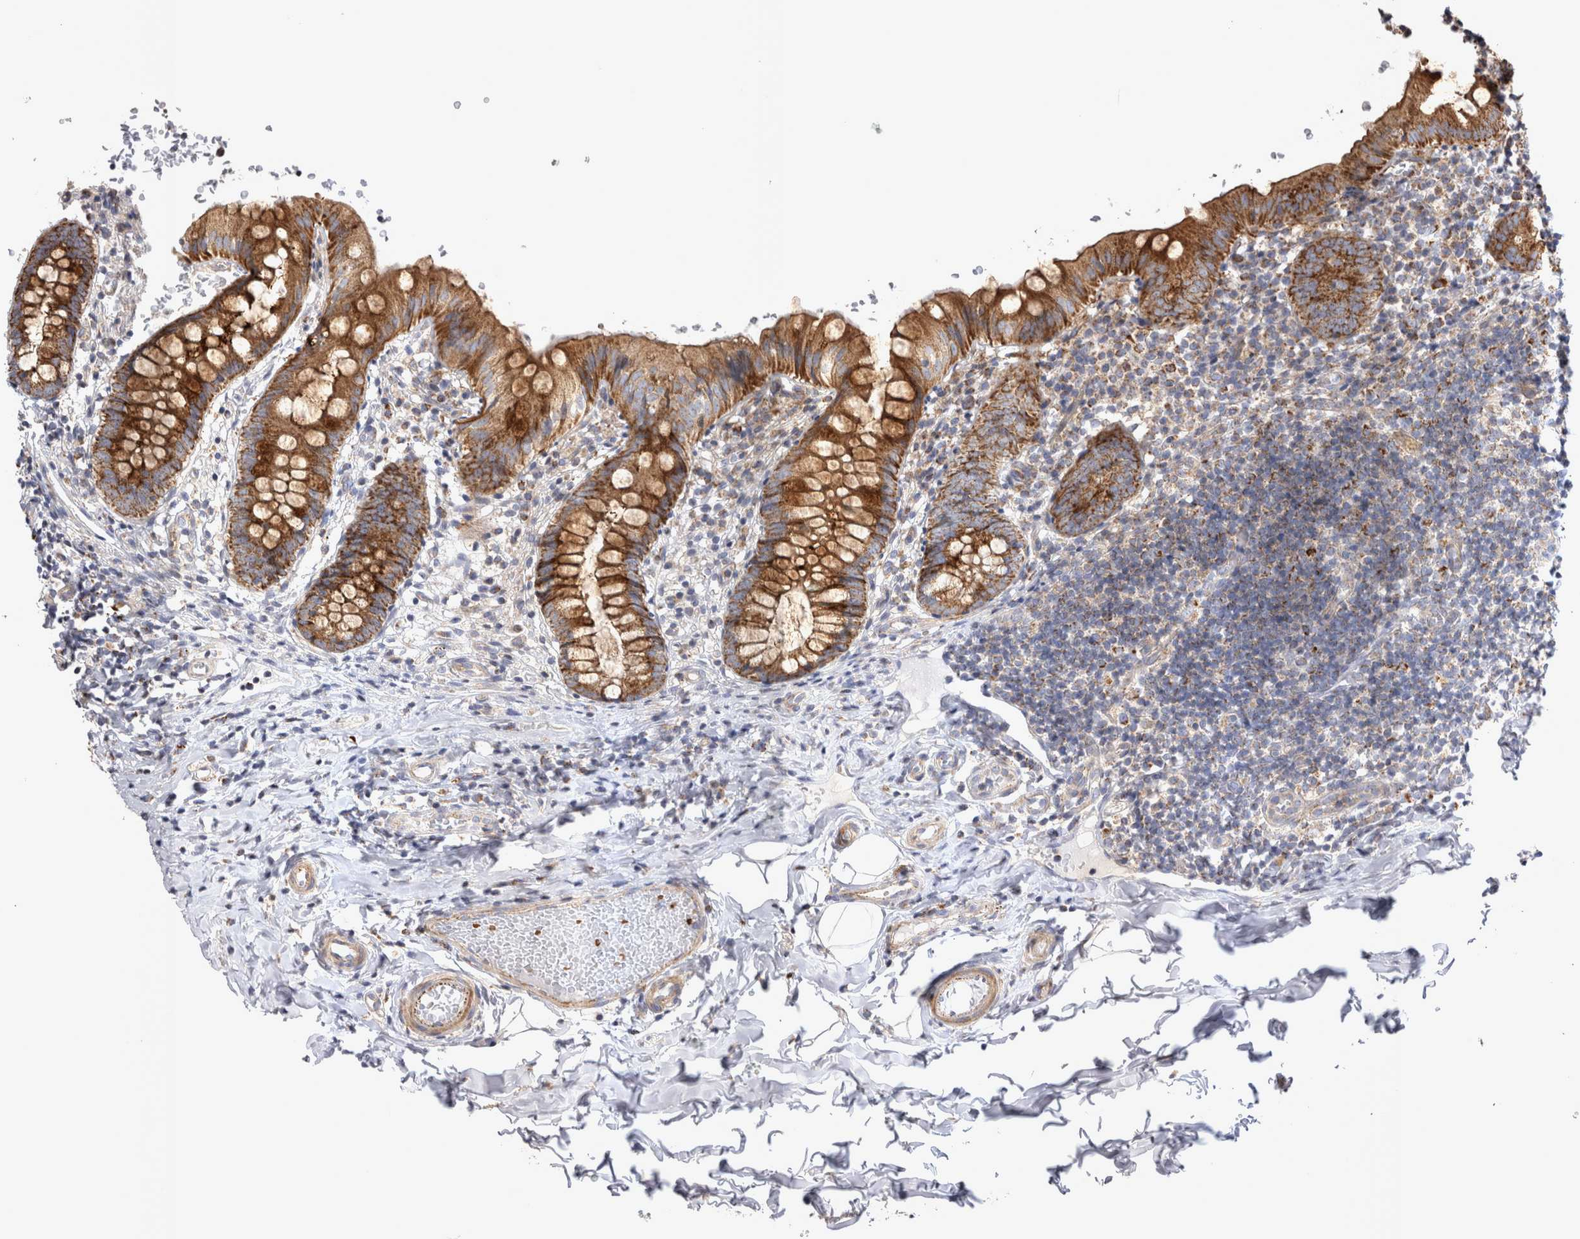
{"staining": {"intensity": "strong", "quantity": ">75%", "location": "cytoplasmic/membranous"}, "tissue": "appendix", "cell_type": "Glandular cells", "image_type": "normal", "snomed": [{"axis": "morphology", "description": "Normal tissue, NOS"}, {"axis": "topography", "description": "Appendix"}], "caption": "IHC micrograph of unremarkable appendix stained for a protein (brown), which demonstrates high levels of strong cytoplasmic/membranous expression in about >75% of glandular cells.", "gene": "TSPOAP1", "patient": {"sex": "male", "age": 8}}